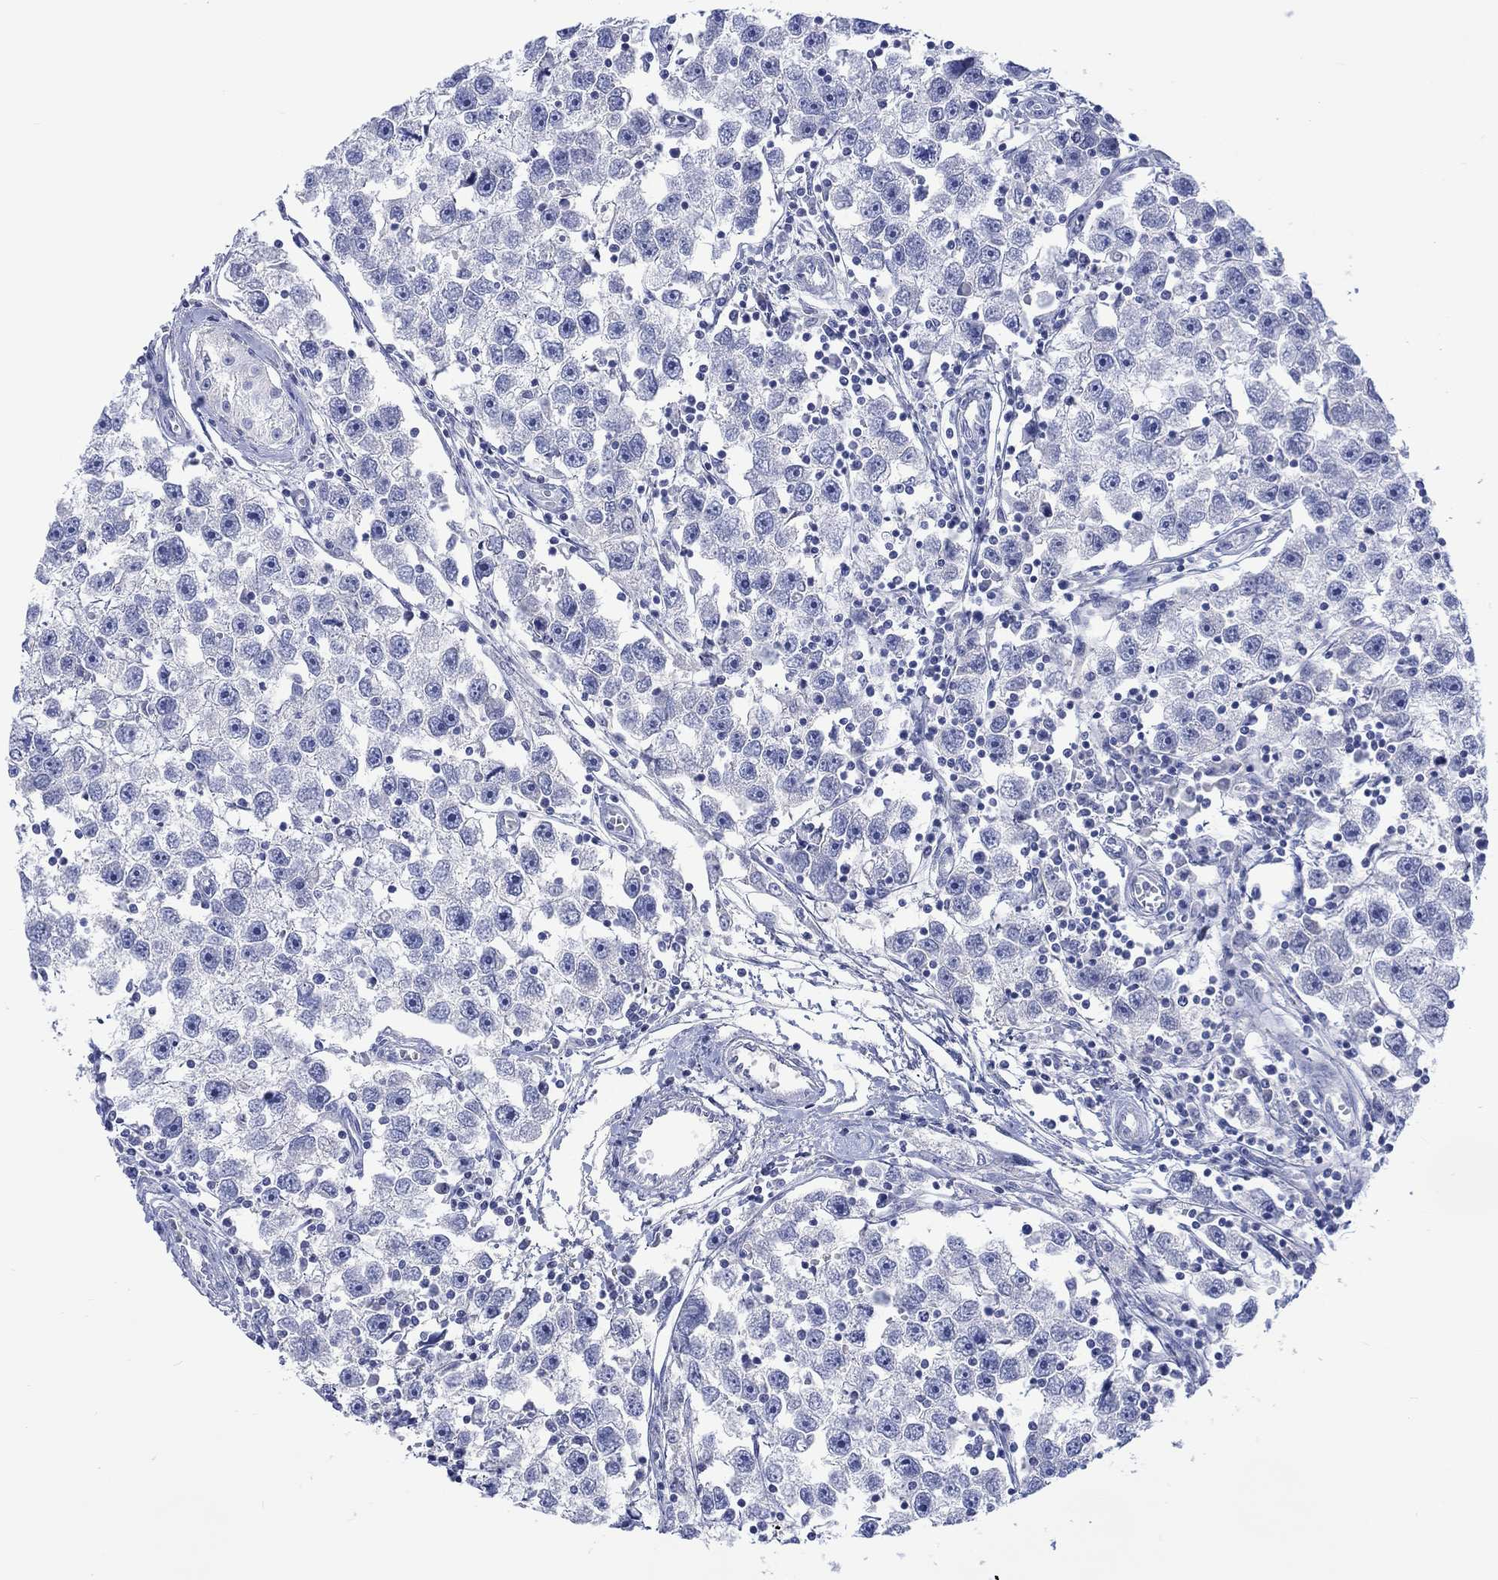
{"staining": {"intensity": "negative", "quantity": "none", "location": "none"}, "tissue": "testis cancer", "cell_type": "Tumor cells", "image_type": "cancer", "snomed": [{"axis": "morphology", "description": "Seminoma, NOS"}, {"axis": "topography", "description": "Testis"}], "caption": "Protein analysis of seminoma (testis) demonstrates no significant expression in tumor cells. (Brightfield microscopy of DAB immunohistochemistry at high magnification).", "gene": "TOMM20L", "patient": {"sex": "male", "age": 30}}